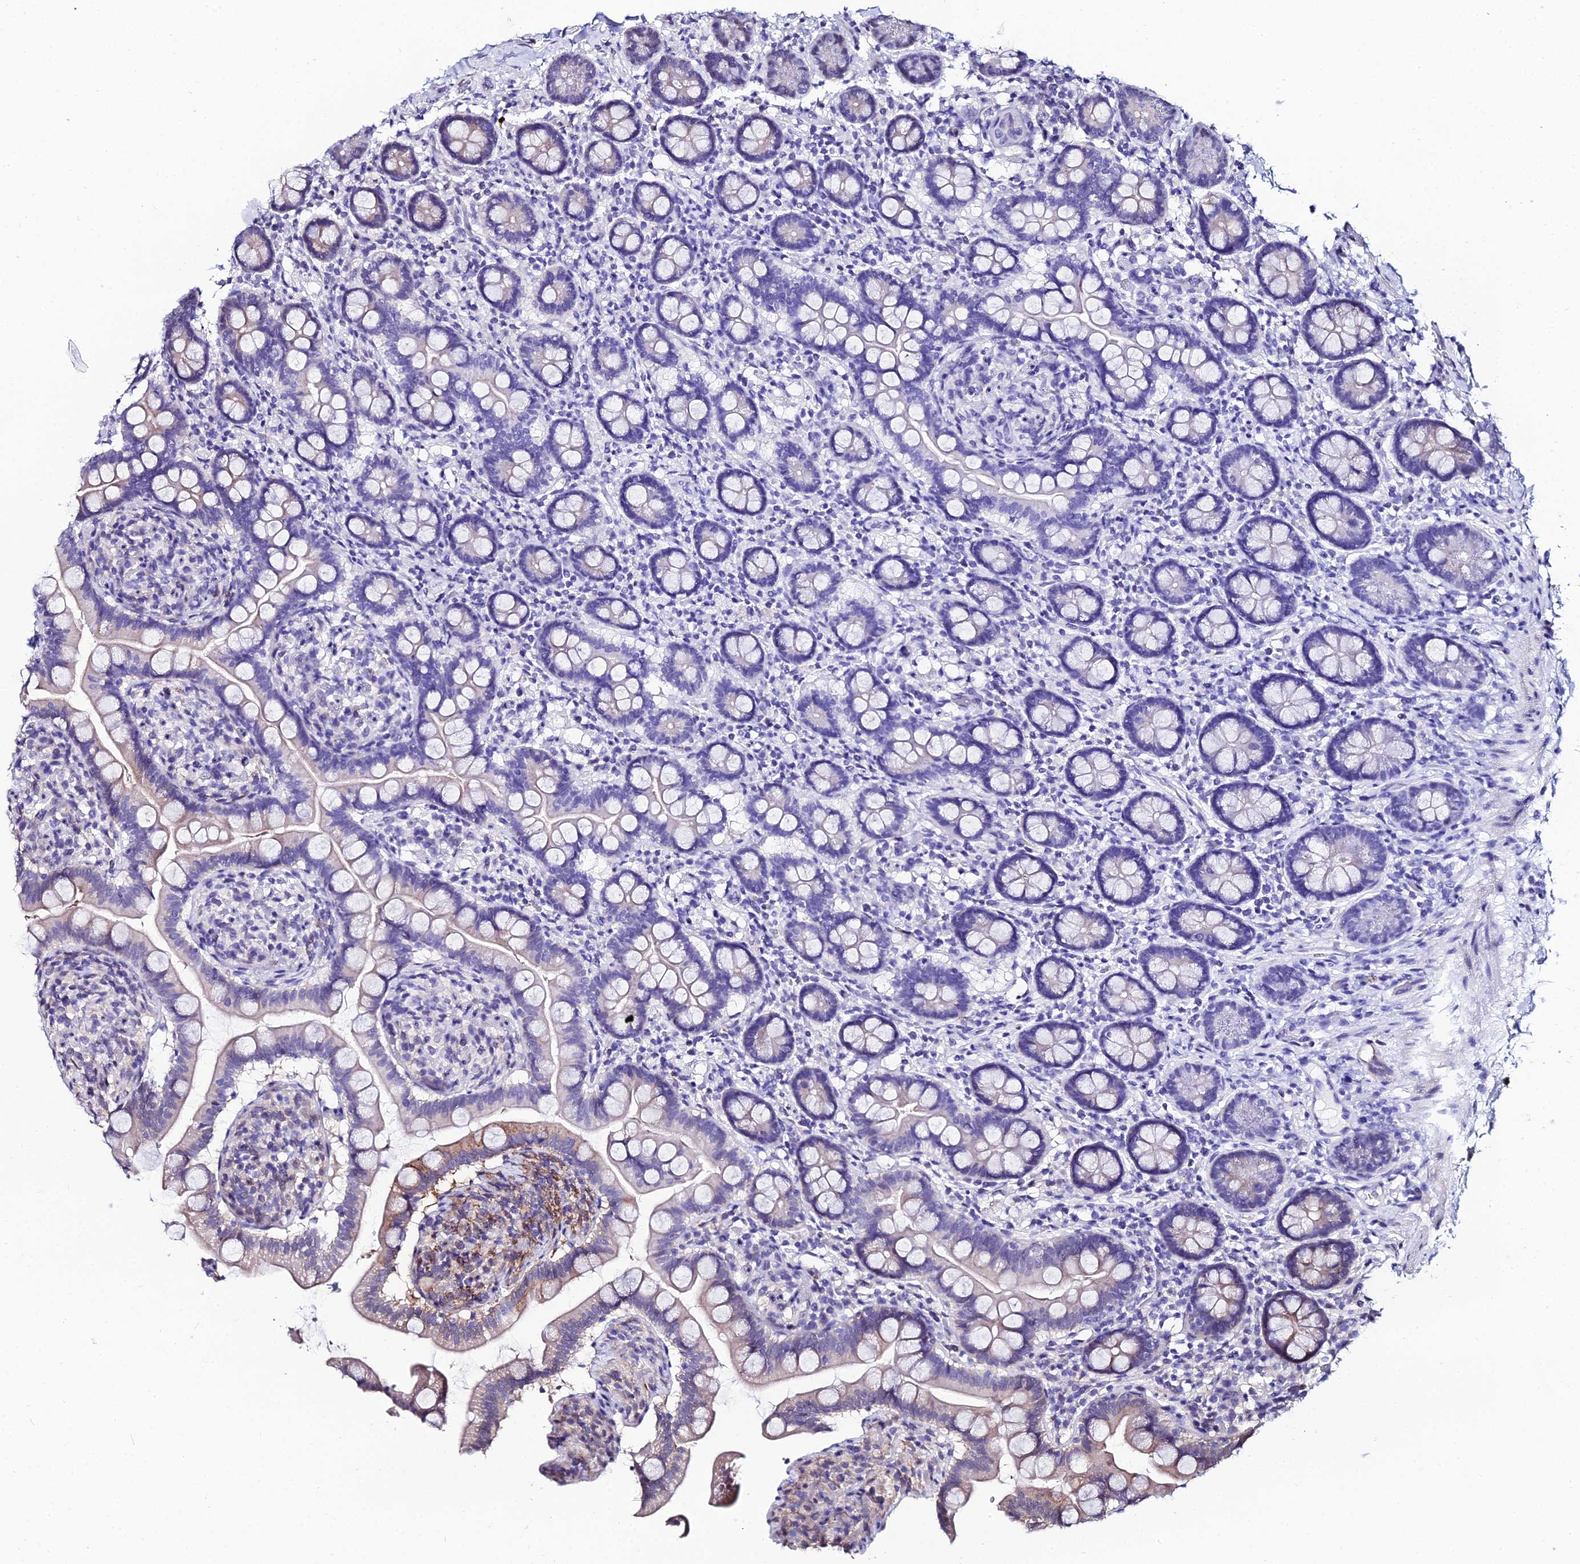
{"staining": {"intensity": "moderate", "quantity": "<25%", "location": "cytoplasmic/membranous"}, "tissue": "small intestine", "cell_type": "Glandular cells", "image_type": "normal", "snomed": [{"axis": "morphology", "description": "Normal tissue, NOS"}, {"axis": "topography", "description": "Small intestine"}], "caption": "IHC of unremarkable small intestine exhibits low levels of moderate cytoplasmic/membranous expression in about <25% of glandular cells.", "gene": "DDX19A", "patient": {"sex": "female", "age": 64}}